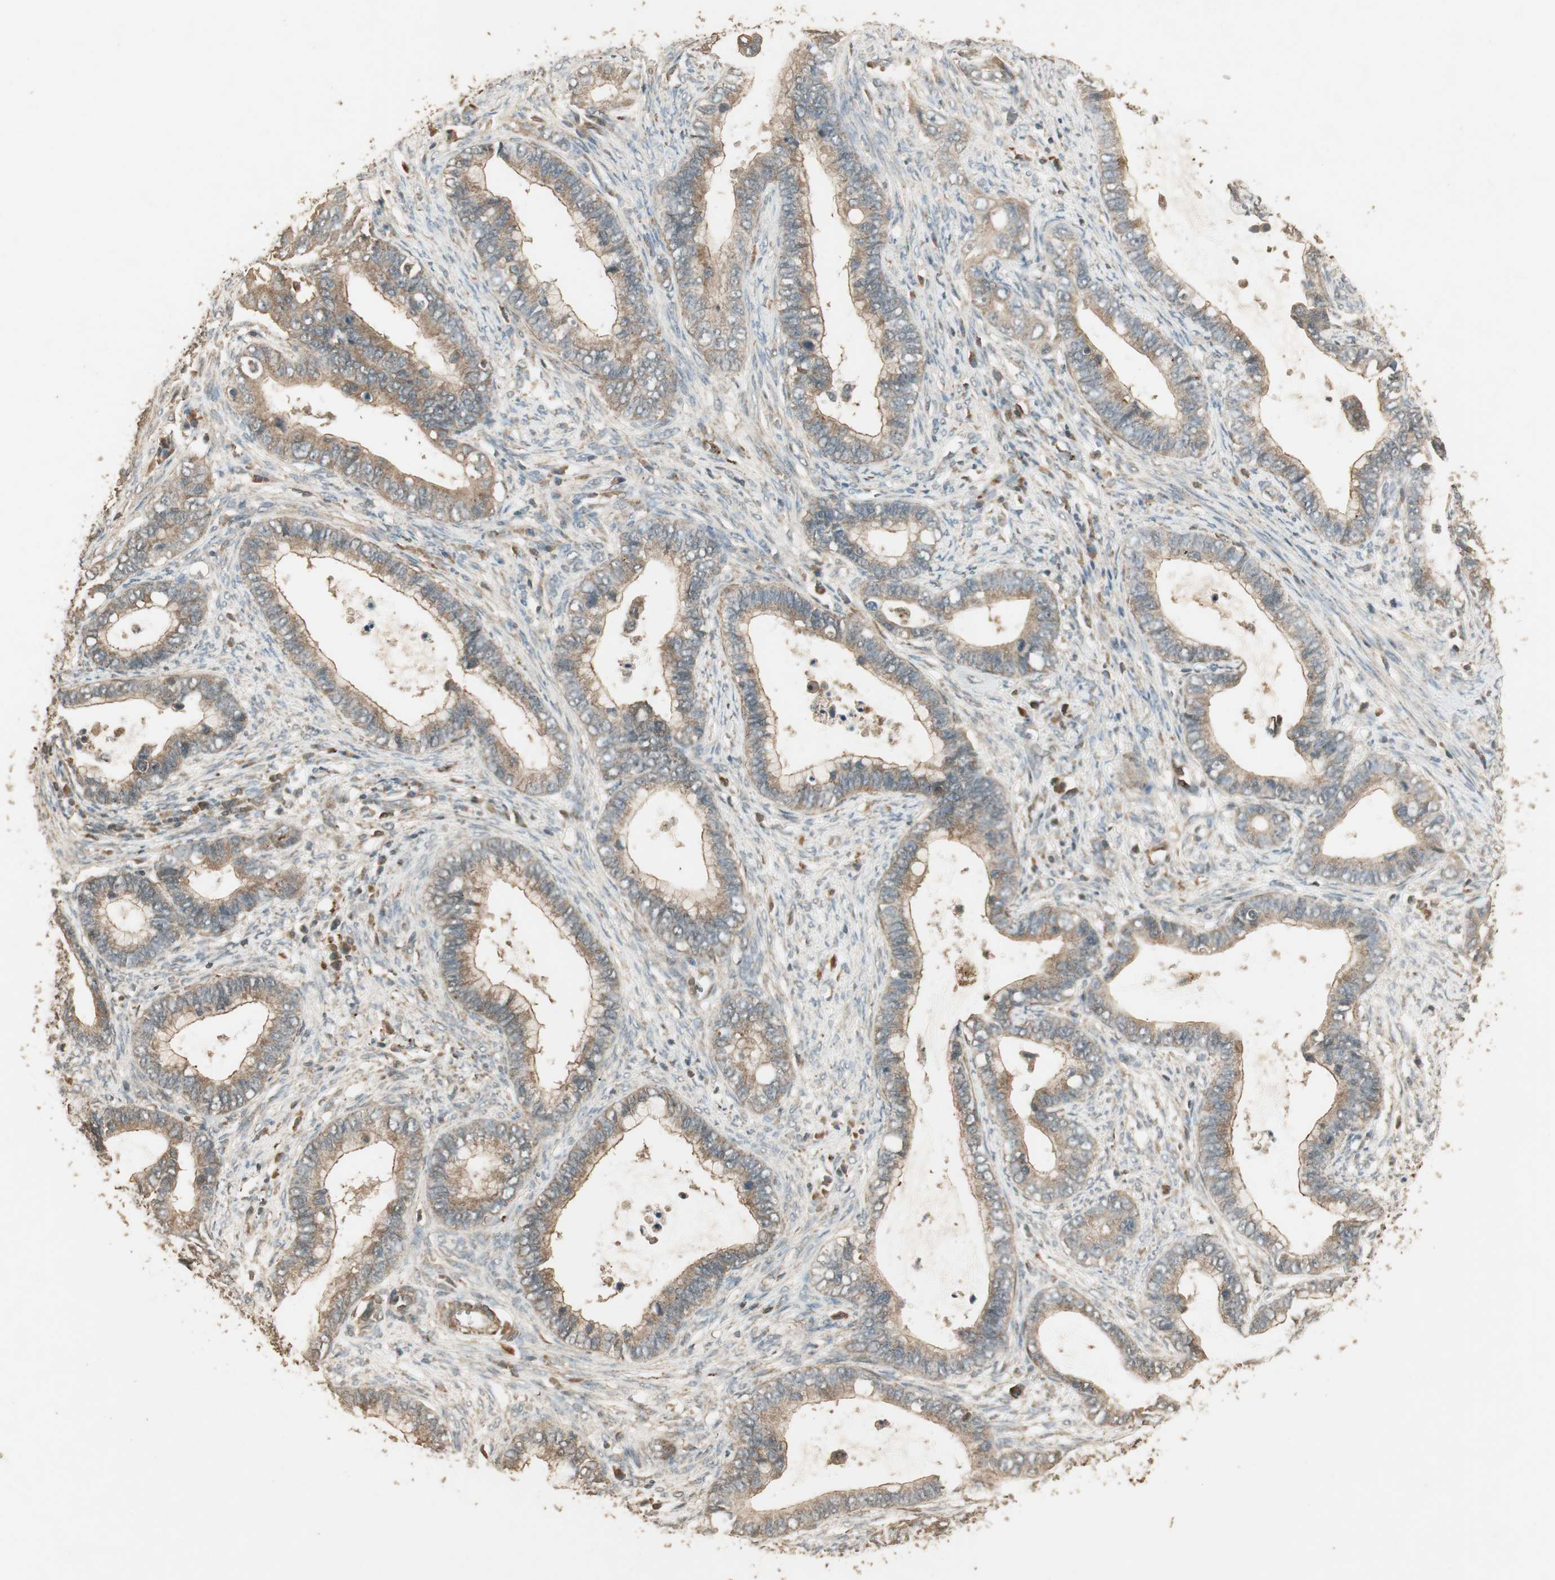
{"staining": {"intensity": "strong", "quantity": ">75%", "location": "cytoplasmic/membranous"}, "tissue": "cervical cancer", "cell_type": "Tumor cells", "image_type": "cancer", "snomed": [{"axis": "morphology", "description": "Adenocarcinoma, NOS"}, {"axis": "topography", "description": "Cervix"}], "caption": "The immunohistochemical stain shows strong cytoplasmic/membranous expression in tumor cells of cervical cancer tissue. Nuclei are stained in blue.", "gene": "USP2", "patient": {"sex": "female", "age": 44}}